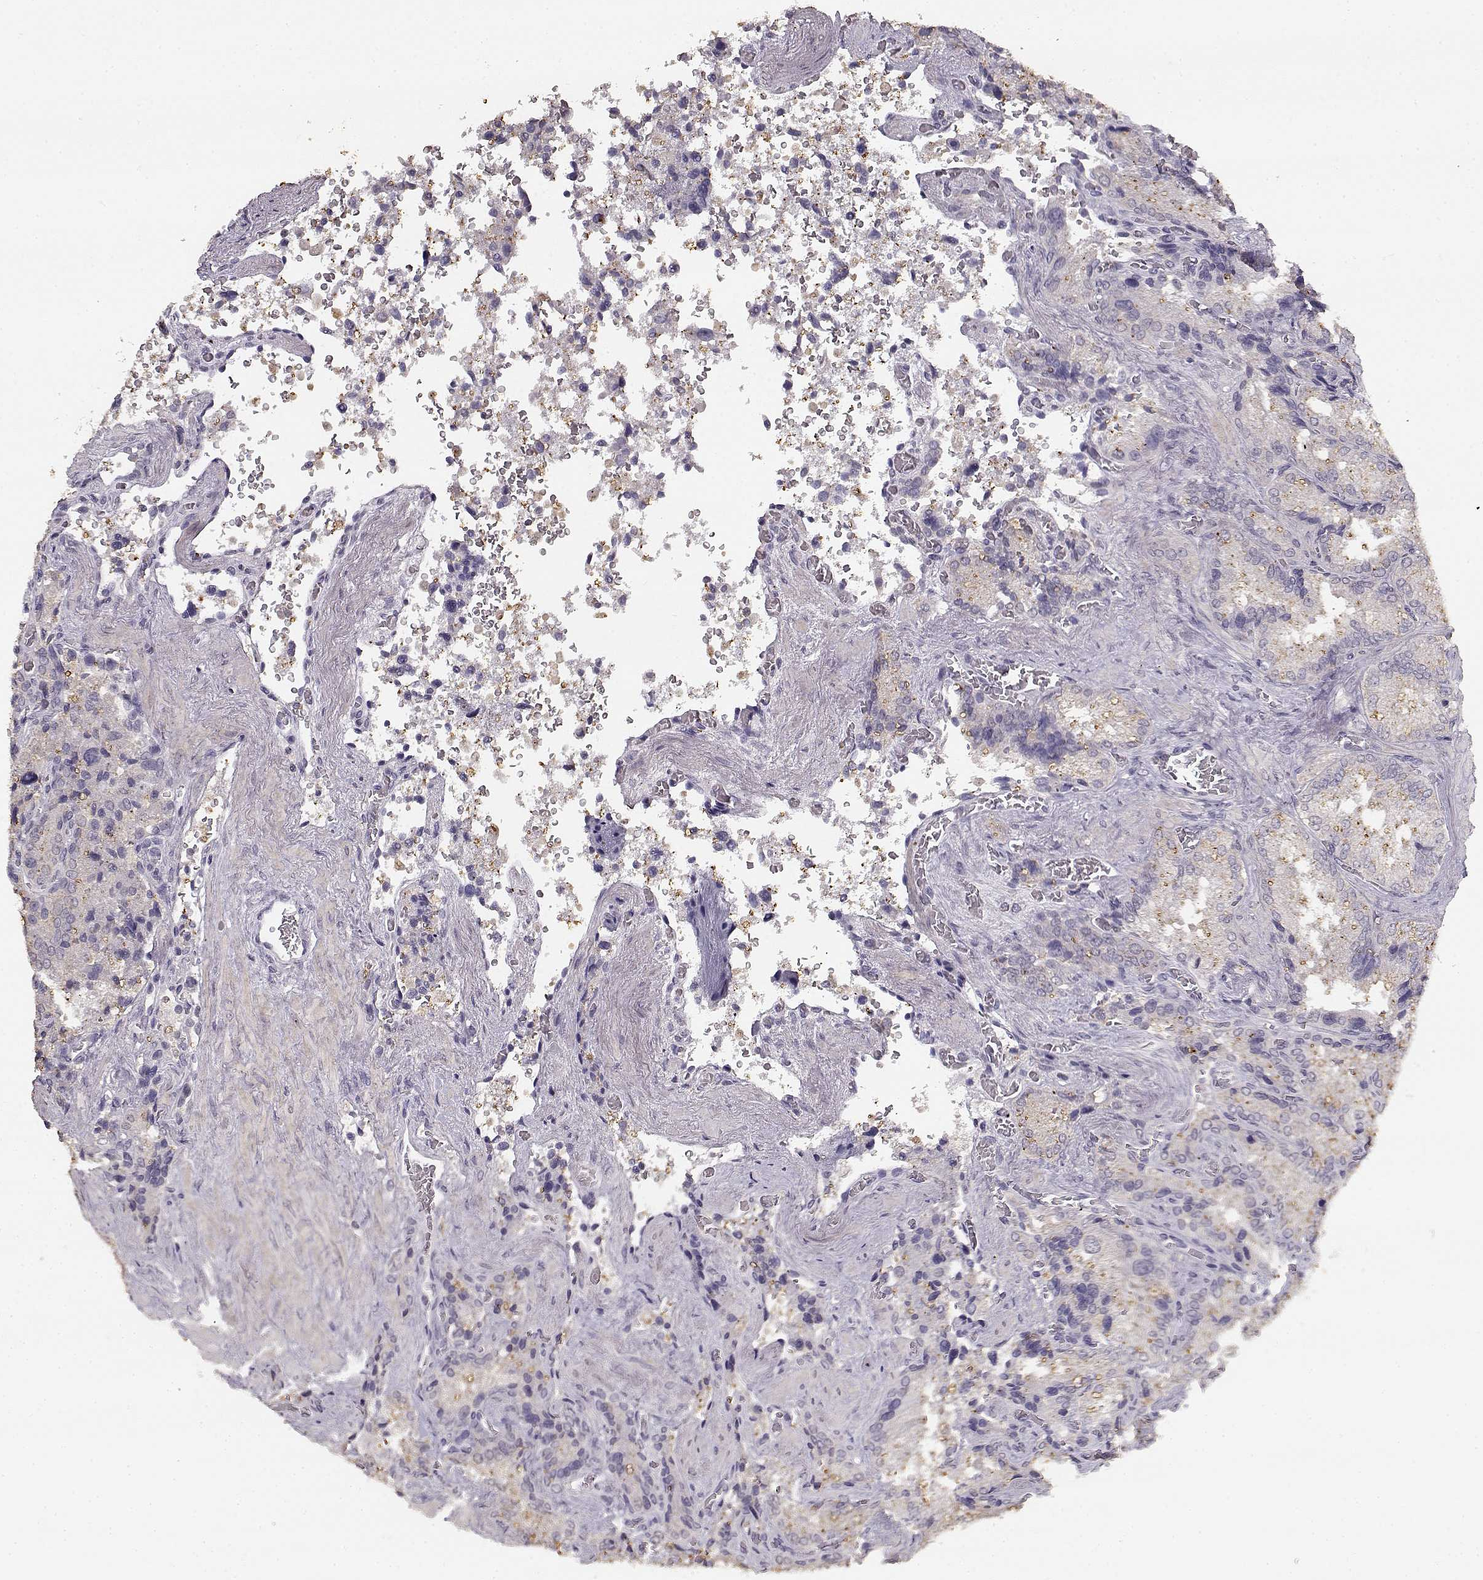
{"staining": {"intensity": "negative", "quantity": "none", "location": "none"}, "tissue": "seminal vesicle", "cell_type": "Glandular cells", "image_type": "normal", "snomed": [{"axis": "morphology", "description": "Normal tissue, NOS"}, {"axis": "topography", "description": "Seminal veicle"}], "caption": "A high-resolution histopathology image shows IHC staining of normal seminal vesicle, which reveals no significant expression in glandular cells.", "gene": "UROC1", "patient": {"sex": "male", "age": 37}}